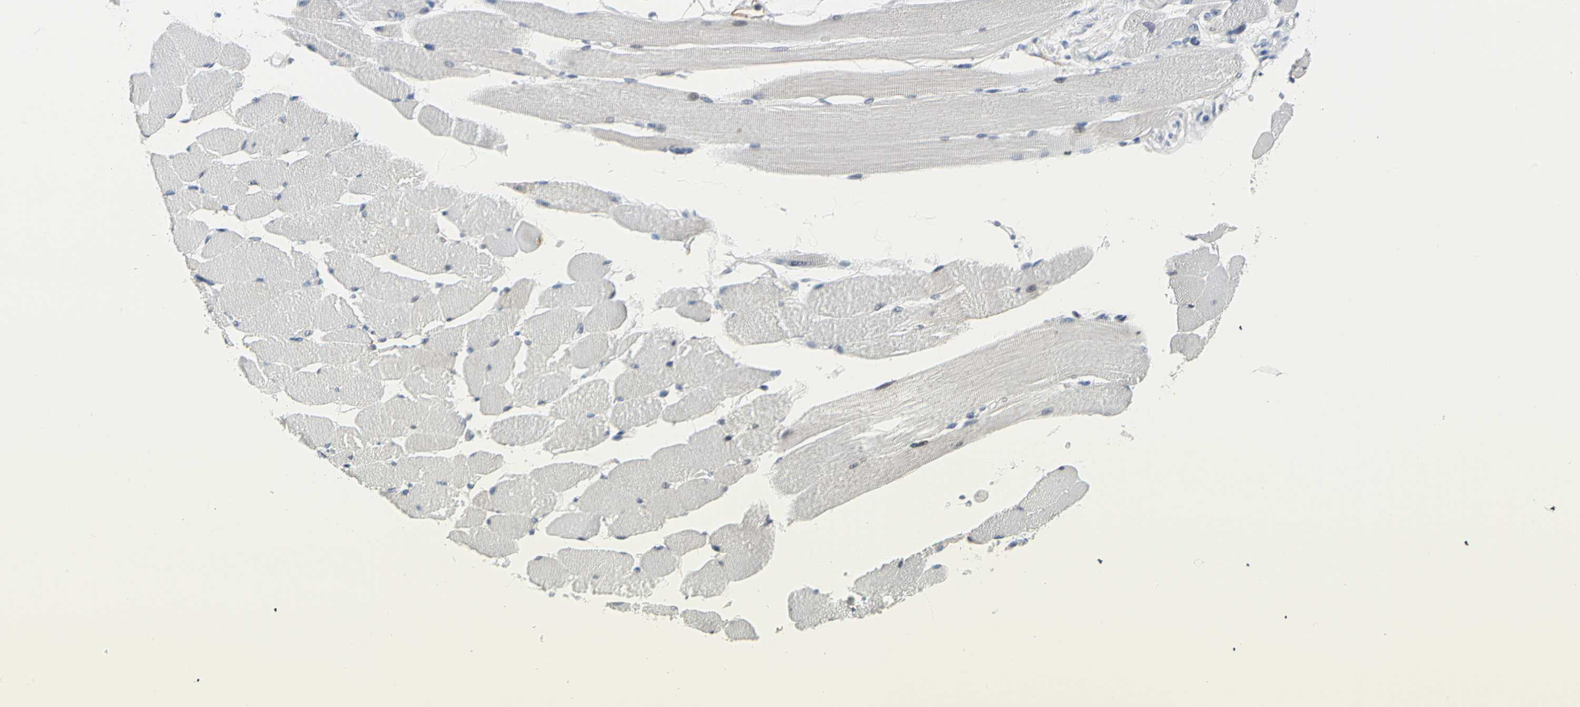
{"staining": {"intensity": "negative", "quantity": "none", "location": "none"}, "tissue": "skeletal muscle", "cell_type": "Myocytes", "image_type": "normal", "snomed": [{"axis": "morphology", "description": "Normal tissue, NOS"}, {"axis": "topography", "description": "Skeletal muscle"}, {"axis": "topography", "description": "Peripheral nerve tissue"}], "caption": "Immunohistochemistry image of benign human skeletal muscle stained for a protein (brown), which exhibits no expression in myocytes.", "gene": "PDPN", "patient": {"sex": "female", "age": 84}}